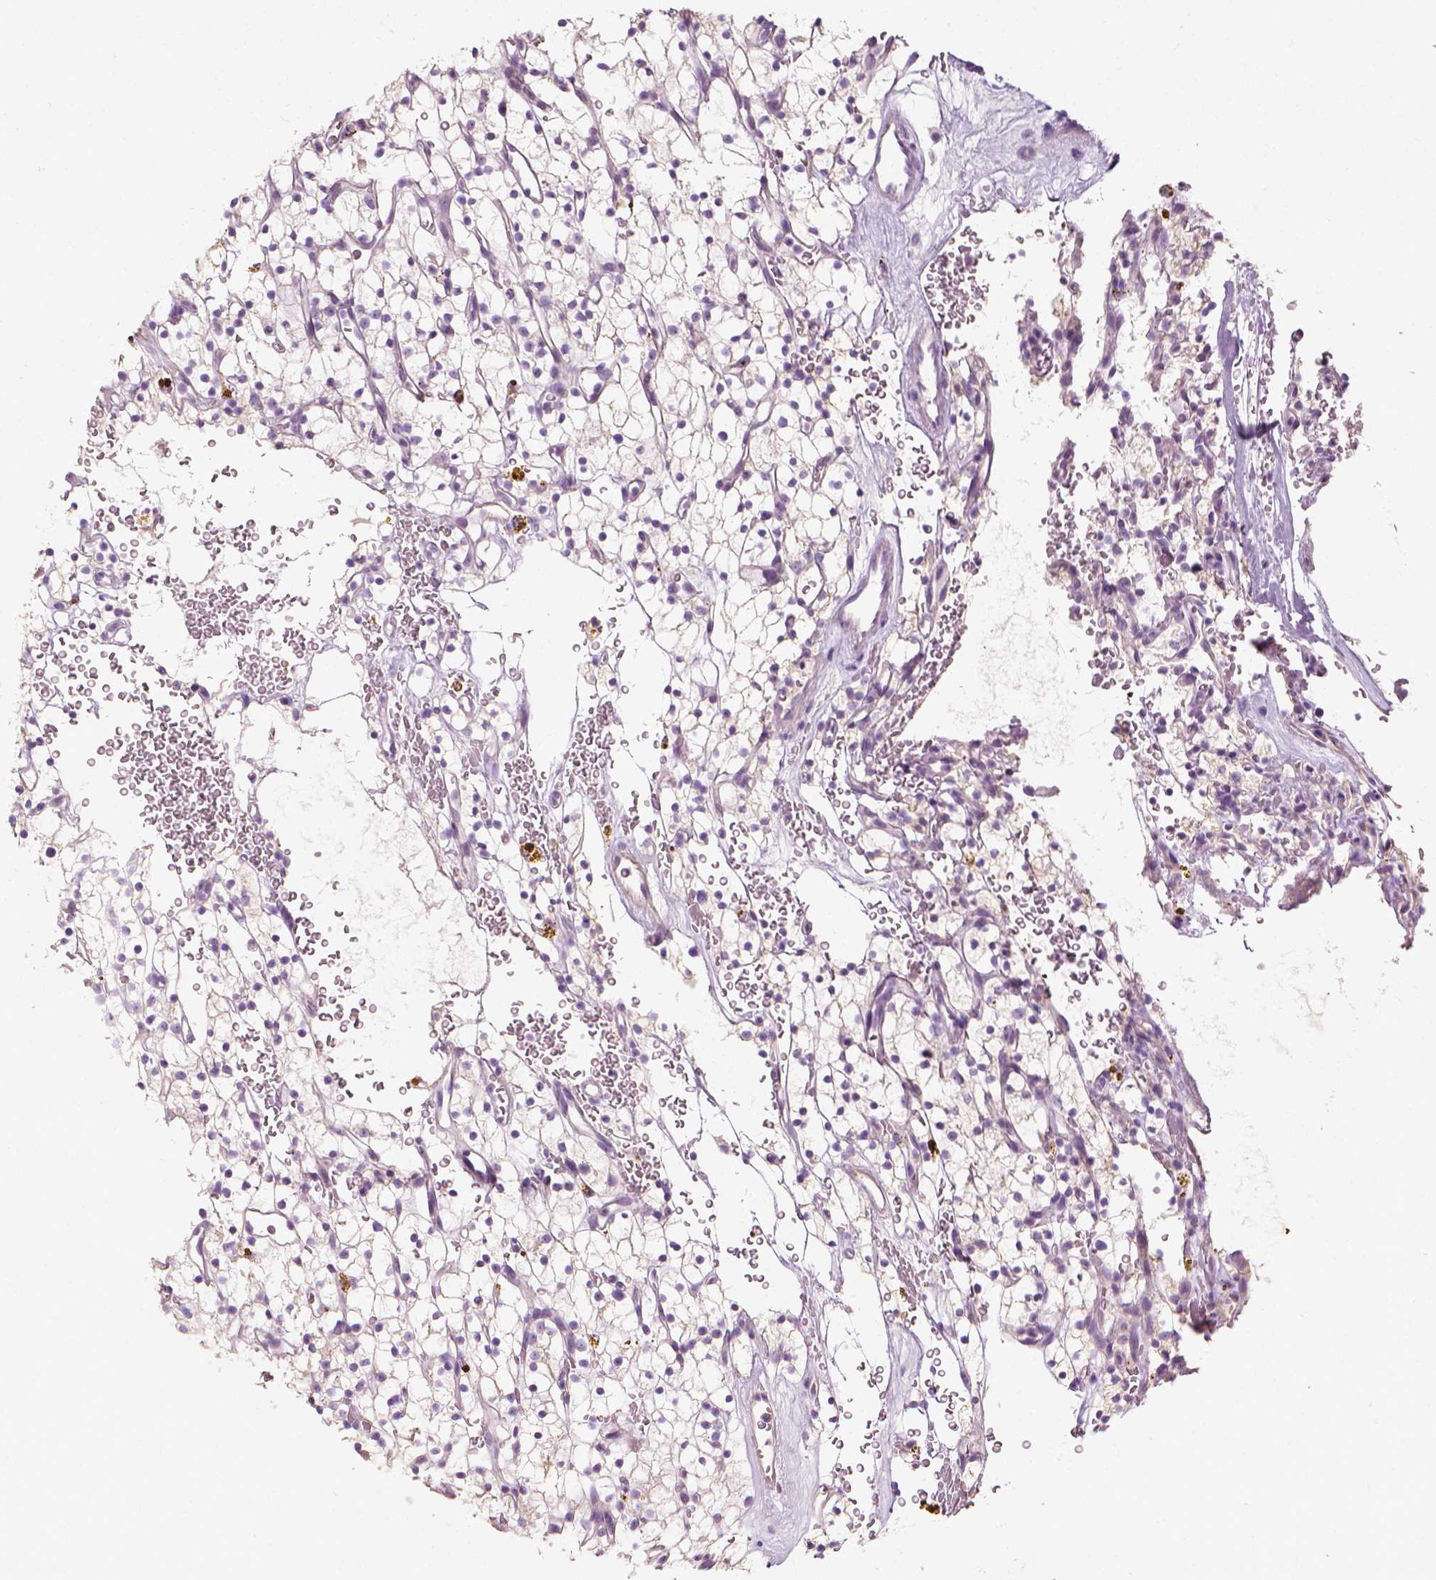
{"staining": {"intensity": "negative", "quantity": "none", "location": "none"}, "tissue": "renal cancer", "cell_type": "Tumor cells", "image_type": "cancer", "snomed": [{"axis": "morphology", "description": "Adenocarcinoma, NOS"}, {"axis": "topography", "description": "Kidney"}], "caption": "Renal cancer (adenocarcinoma) stained for a protein using immunohistochemistry (IHC) exhibits no expression tumor cells.", "gene": "DHCR24", "patient": {"sex": "female", "age": 64}}